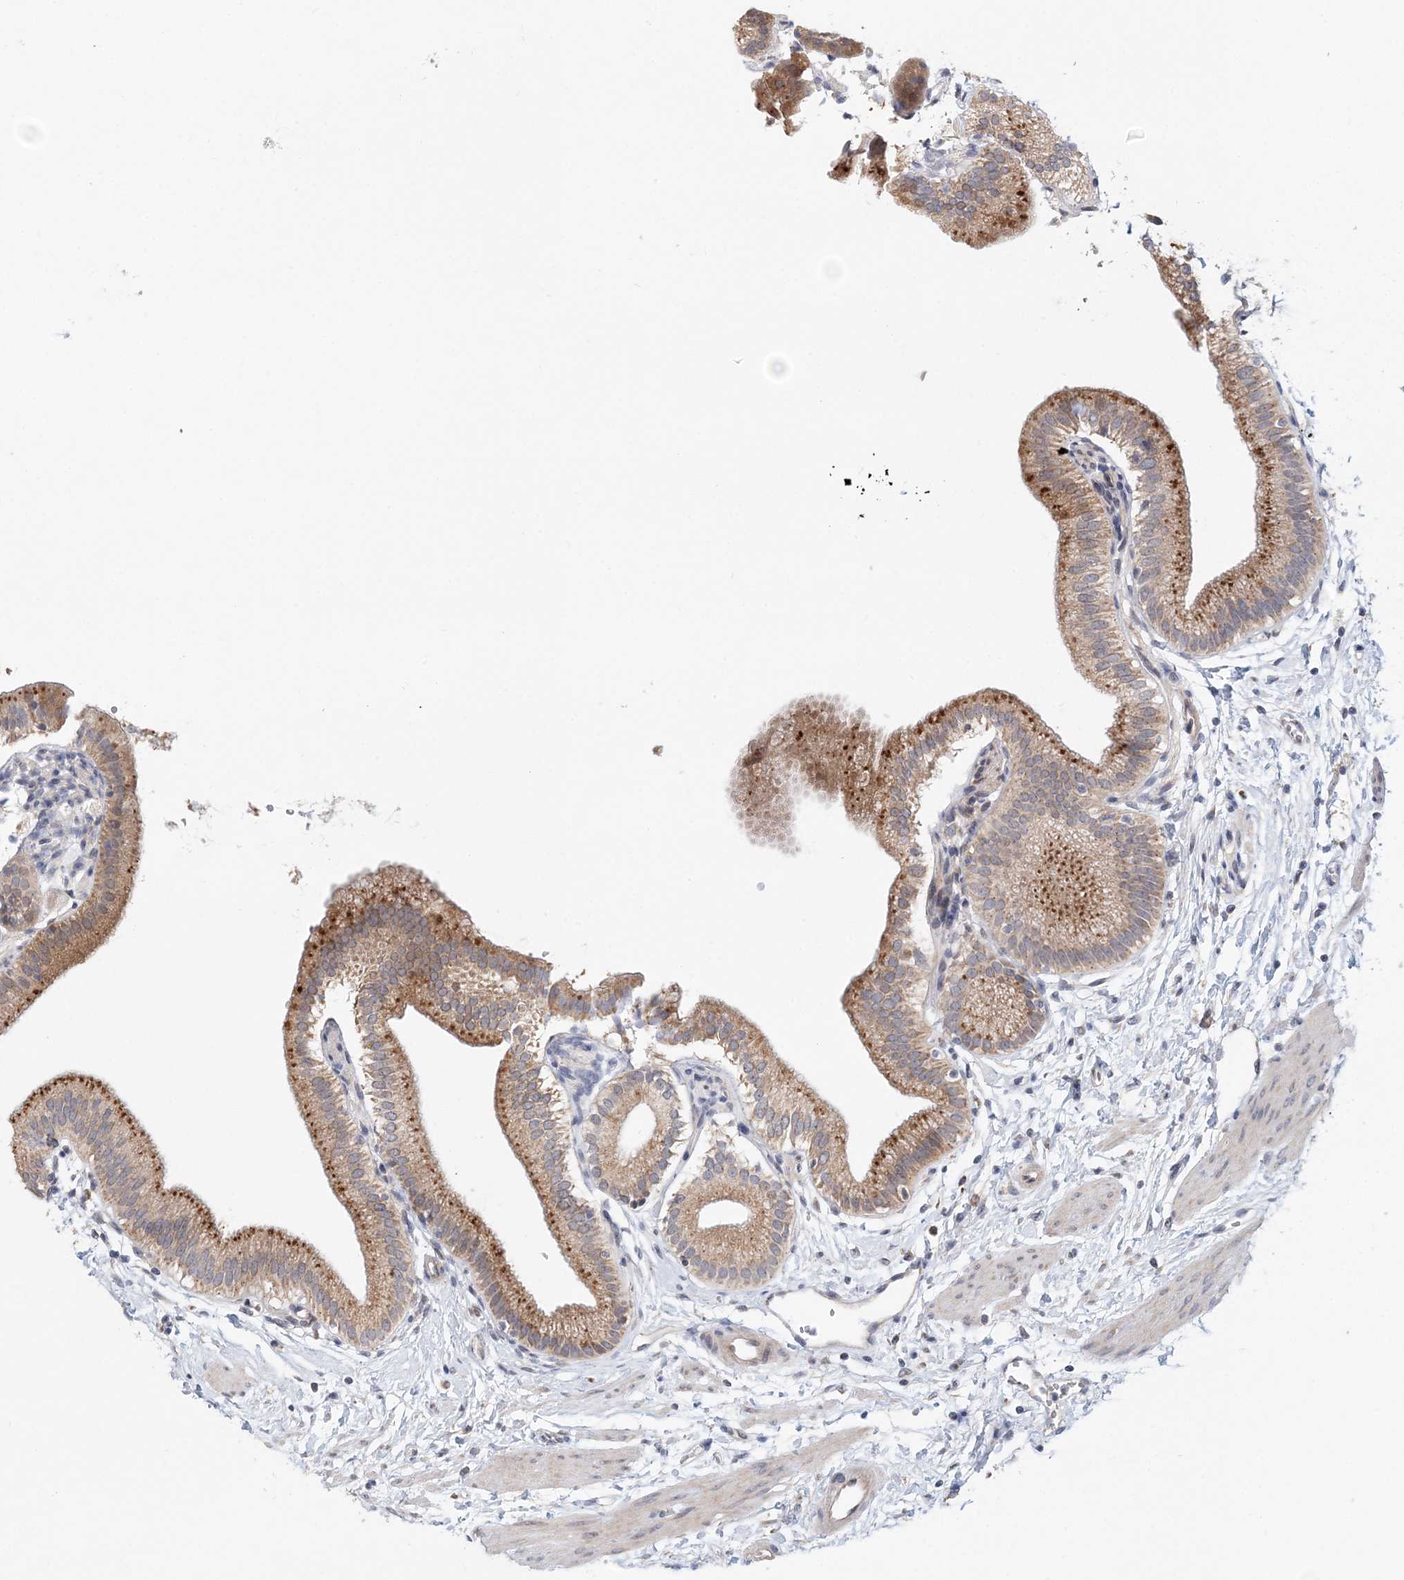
{"staining": {"intensity": "strong", "quantity": ">75%", "location": "cytoplasmic/membranous"}, "tissue": "gallbladder", "cell_type": "Glandular cells", "image_type": "normal", "snomed": [{"axis": "morphology", "description": "Normal tissue, NOS"}, {"axis": "topography", "description": "Gallbladder"}], "caption": "IHC of benign human gallbladder displays high levels of strong cytoplasmic/membranous staining in approximately >75% of glandular cells. (brown staining indicates protein expression, while blue staining denotes nuclei).", "gene": "PCYOX1L", "patient": {"sex": "male", "age": 55}}